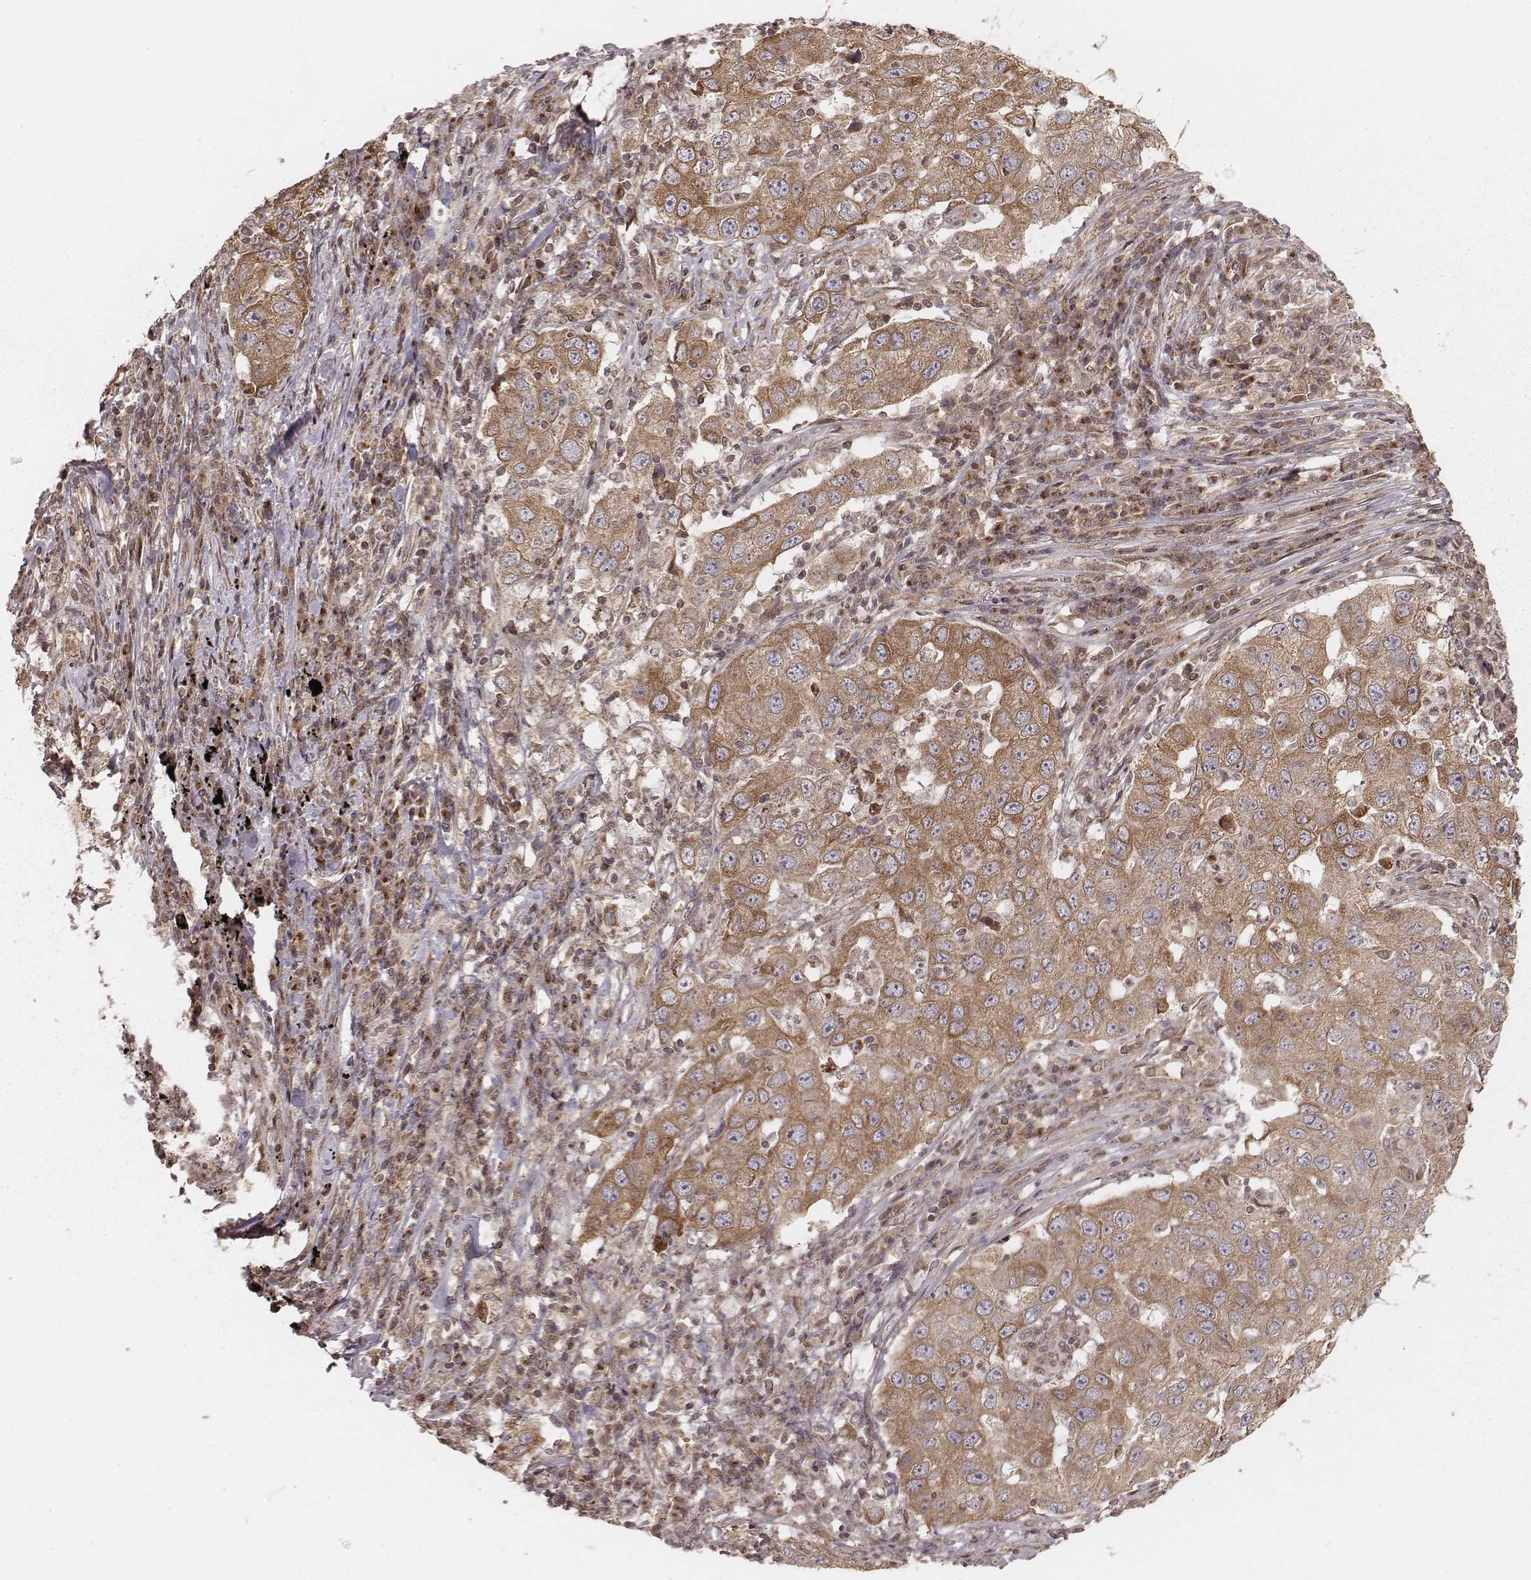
{"staining": {"intensity": "moderate", "quantity": ">75%", "location": "cytoplasmic/membranous"}, "tissue": "lung cancer", "cell_type": "Tumor cells", "image_type": "cancer", "snomed": [{"axis": "morphology", "description": "Adenocarcinoma, NOS"}, {"axis": "topography", "description": "Lung"}], "caption": "IHC of human lung adenocarcinoma demonstrates medium levels of moderate cytoplasmic/membranous staining in approximately >75% of tumor cells.", "gene": "MYO19", "patient": {"sex": "male", "age": 73}}